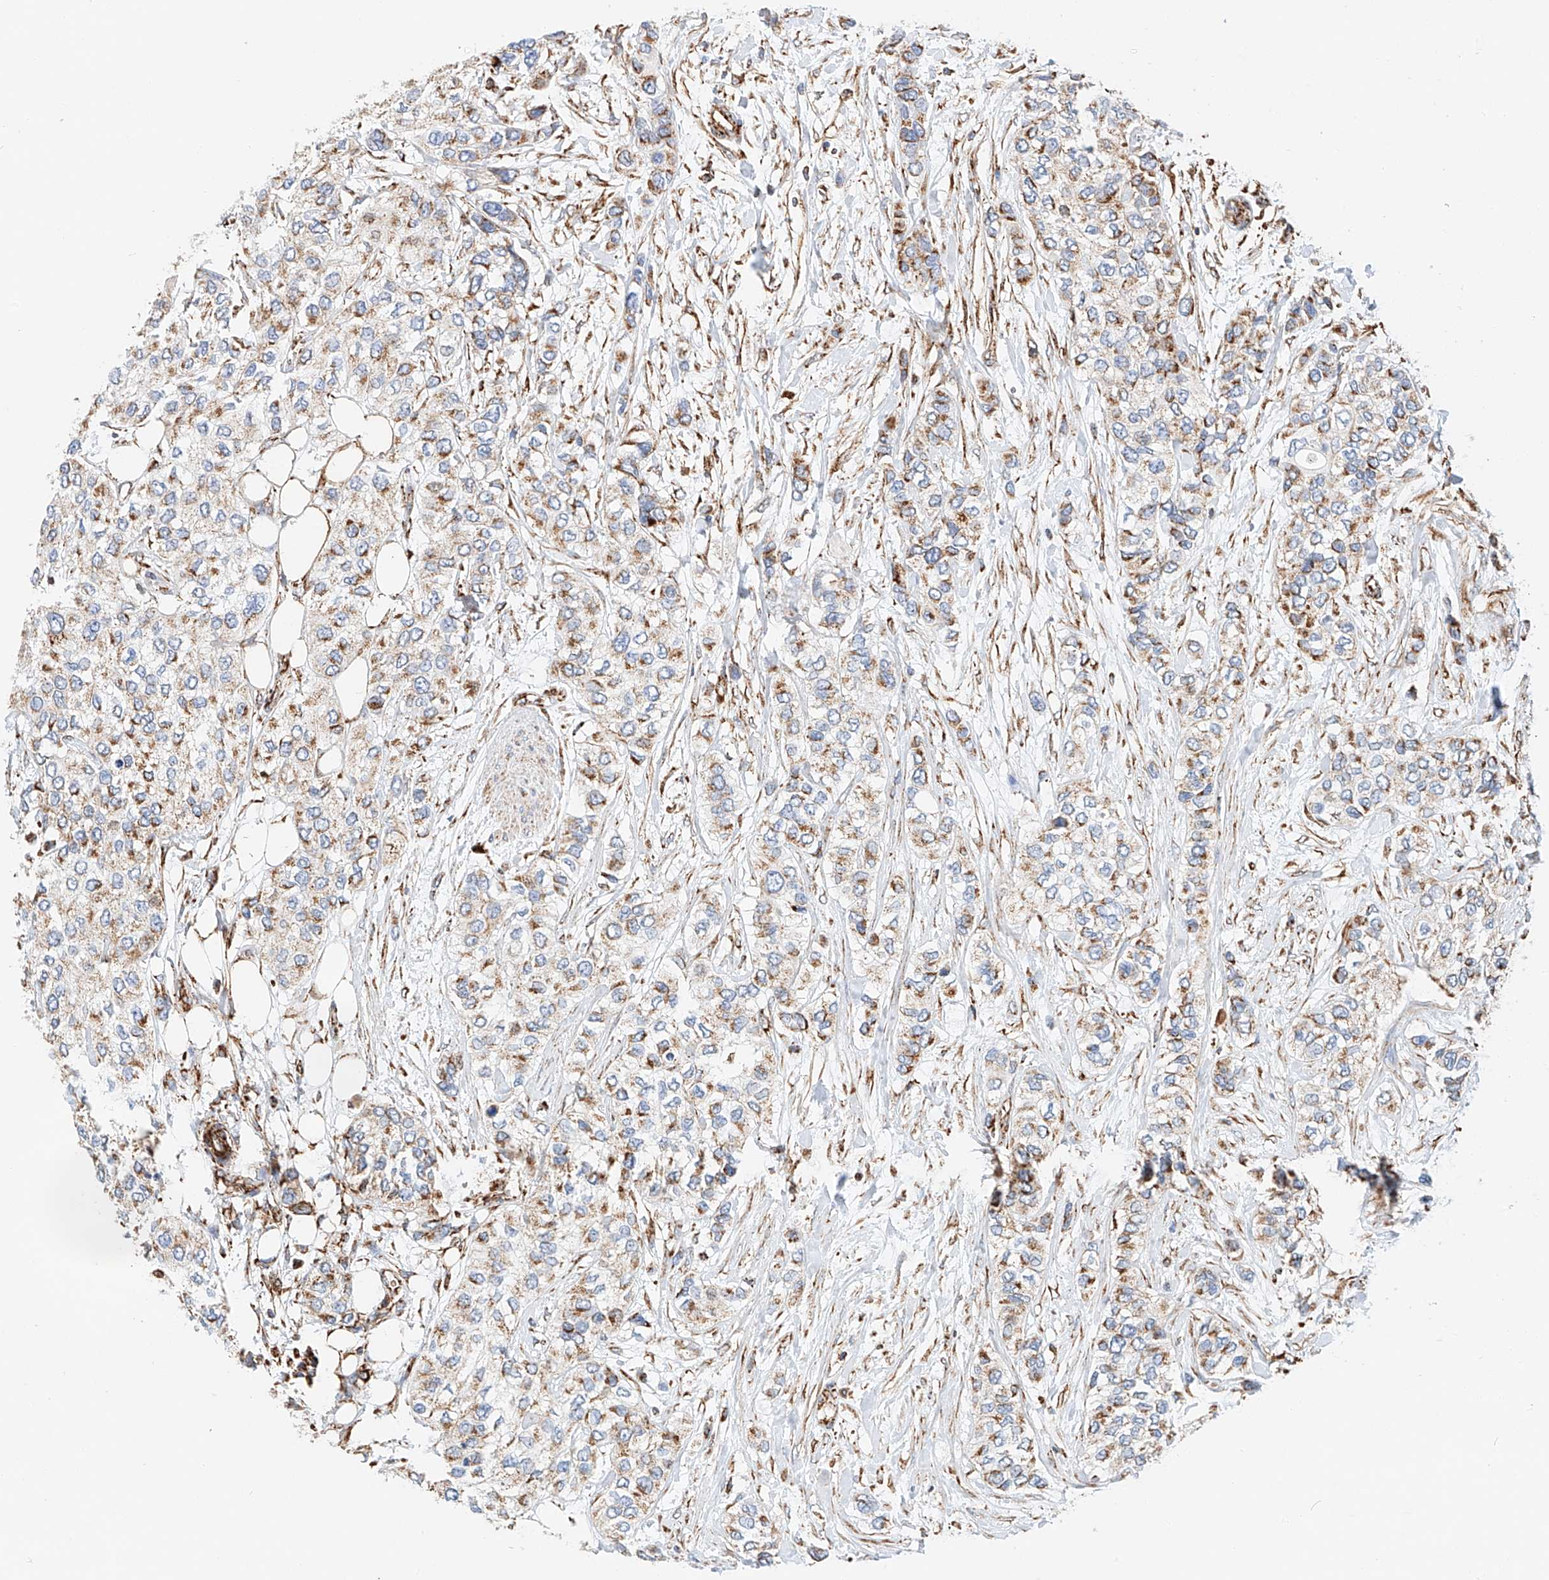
{"staining": {"intensity": "moderate", "quantity": ">75%", "location": "cytoplasmic/membranous"}, "tissue": "urothelial cancer", "cell_type": "Tumor cells", "image_type": "cancer", "snomed": [{"axis": "morphology", "description": "Urothelial carcinoma, High grade"}, {"axis": "topography", "description": "Urinary bladder"}], "caption": "High-grade urothelial carcinoma stained with a protein marker exhibits moderate staining in tumor cells.", "gene": "NDUFV3", "patient": {"sex": "female", "age": 56}}